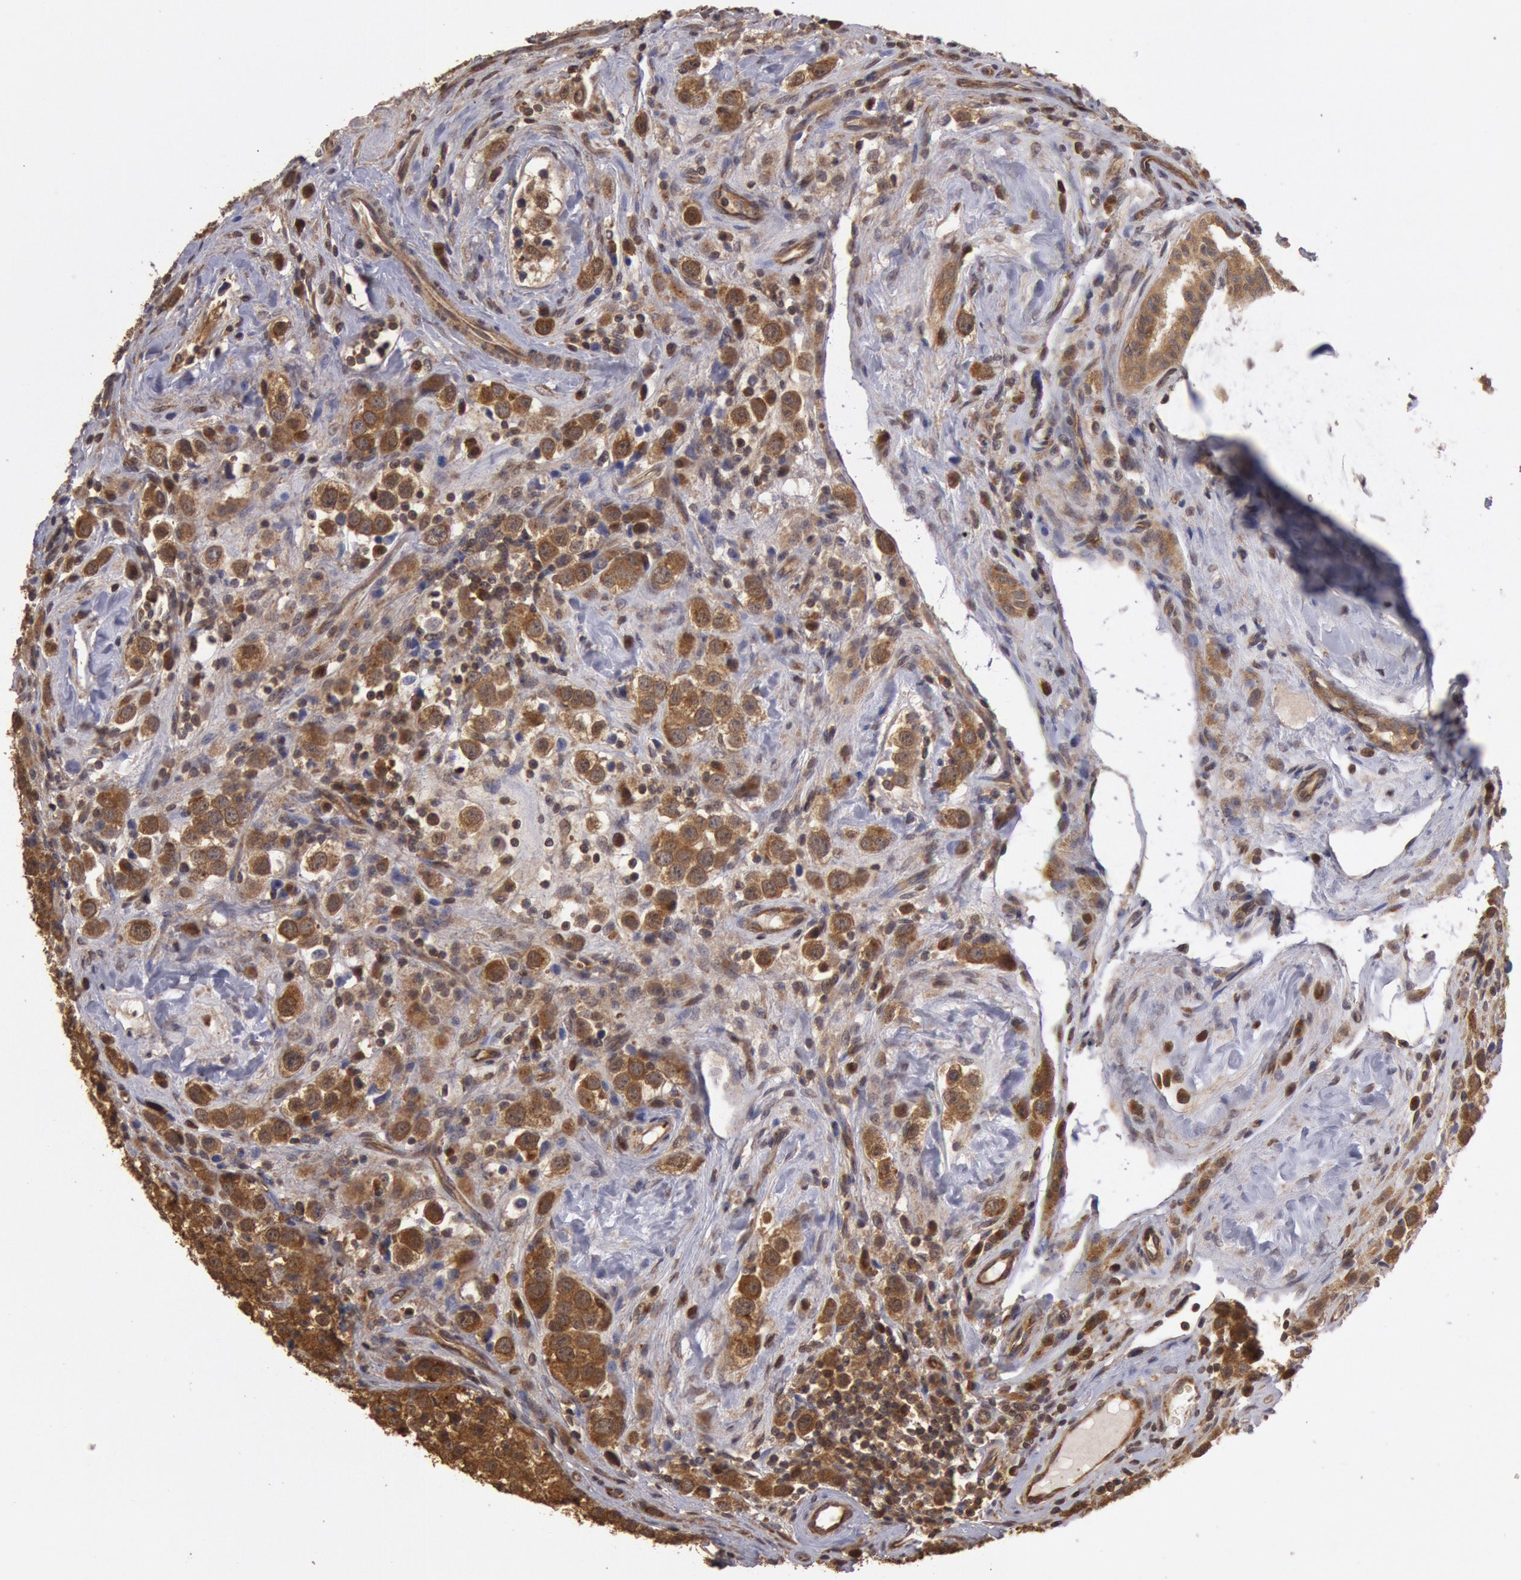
{"staining": {"intensity": "moderate", "quantity": ">75%", "location": "cytoplasmic/membranous"}, "tissue": "testis cancer", "cell_type": "Tumor cells", "image_type": "cancer", "snomed": [{"axis": "morphology", "description": "Seminoma, NOS"}, {"axis": "topography", "description": "Testis"}], "caption": "Moderate cytoplasmic/membranous positivity is present in approximately >75% of tumor cells in testis cancer (seminoma).", "gene": "USP14", "patient": {"sex": "male", "age": 32}}